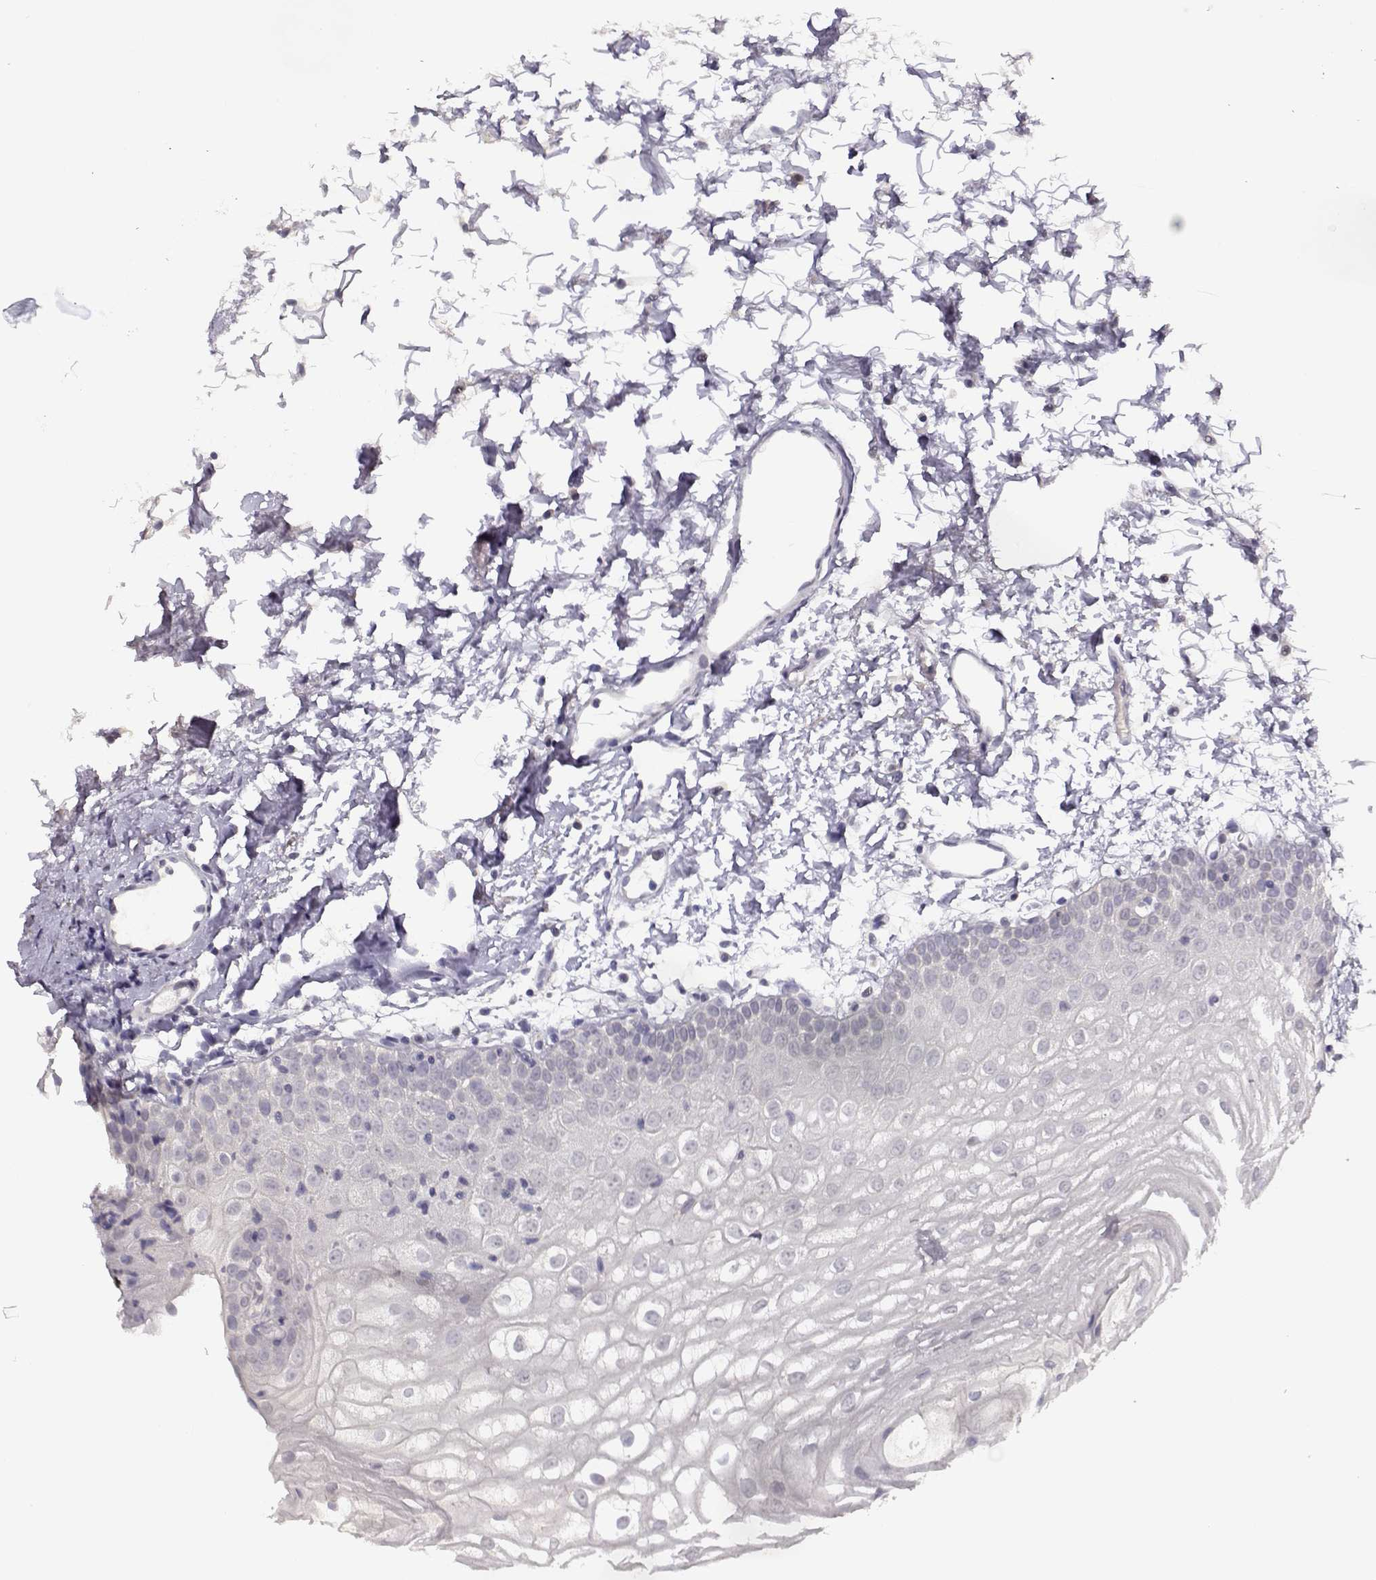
{"staining": {"intensity": "negative", "quantity": "none", "location": "none"}, "tissue": "oral mucosa", "cell_type": "Squamous epithelial cells", "image_type": "normal", "snomed": [{"axis": "morphology", "description": "Normal tissue, NOS"}, {"axis": "topography", "description": "Oral tissue"}], "caption": "IHC micrograph of normal oral mucosa: oral mucosa stained with DAB shows no significant protein expression in squamous epithelial cells. The staining is performed using DAB brown chromogen with nuclei counter-stained in using hematoxylin.", "gene": "RHOXF2", "patient": {"sex": "male", "age": 72}}